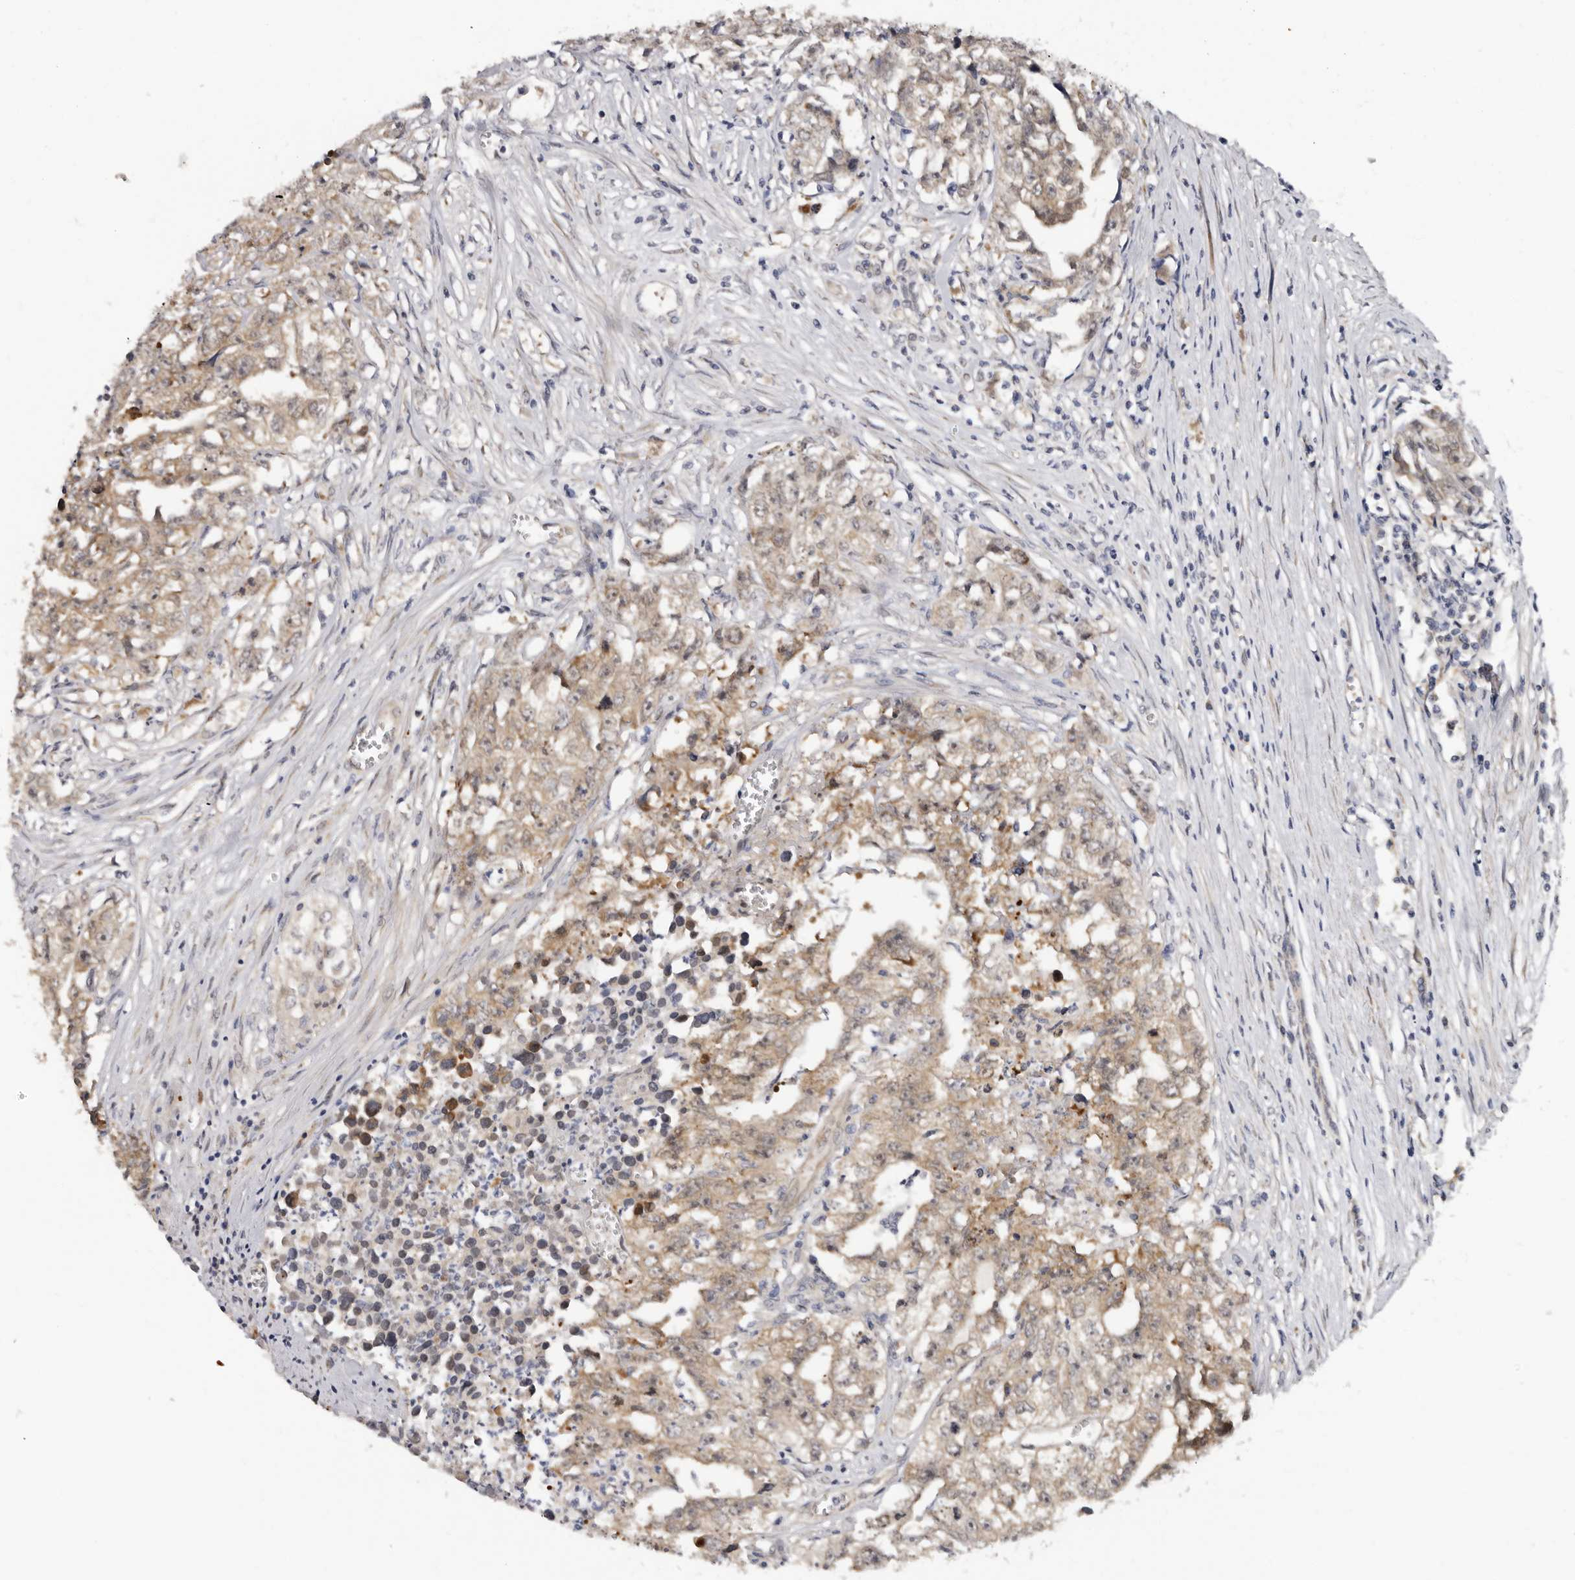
{"staining": {"intensity": "moderate", "quantity": ">75%", "location": "cytoplasmic/membranous"}, "tissue": "testis cancer", "cell_type": "Tumor cells", "image_type": "cancer", "snomed": [{"axis": "morphology", "description": "Seminoma, NOS"}, {"axis": "morphology", "description": "Carcinoma, Embryonal, NOS"}, {"axis": "topography", "description": "Testis"}], "caption": "A brown stain highlights moderate cytoplasmic/membranous staining of a protein in human testis cancer (embryonal carcinoma) tumor cells.", "gene": "SBDS", "patient": {"sex": "male", "age": 43}}